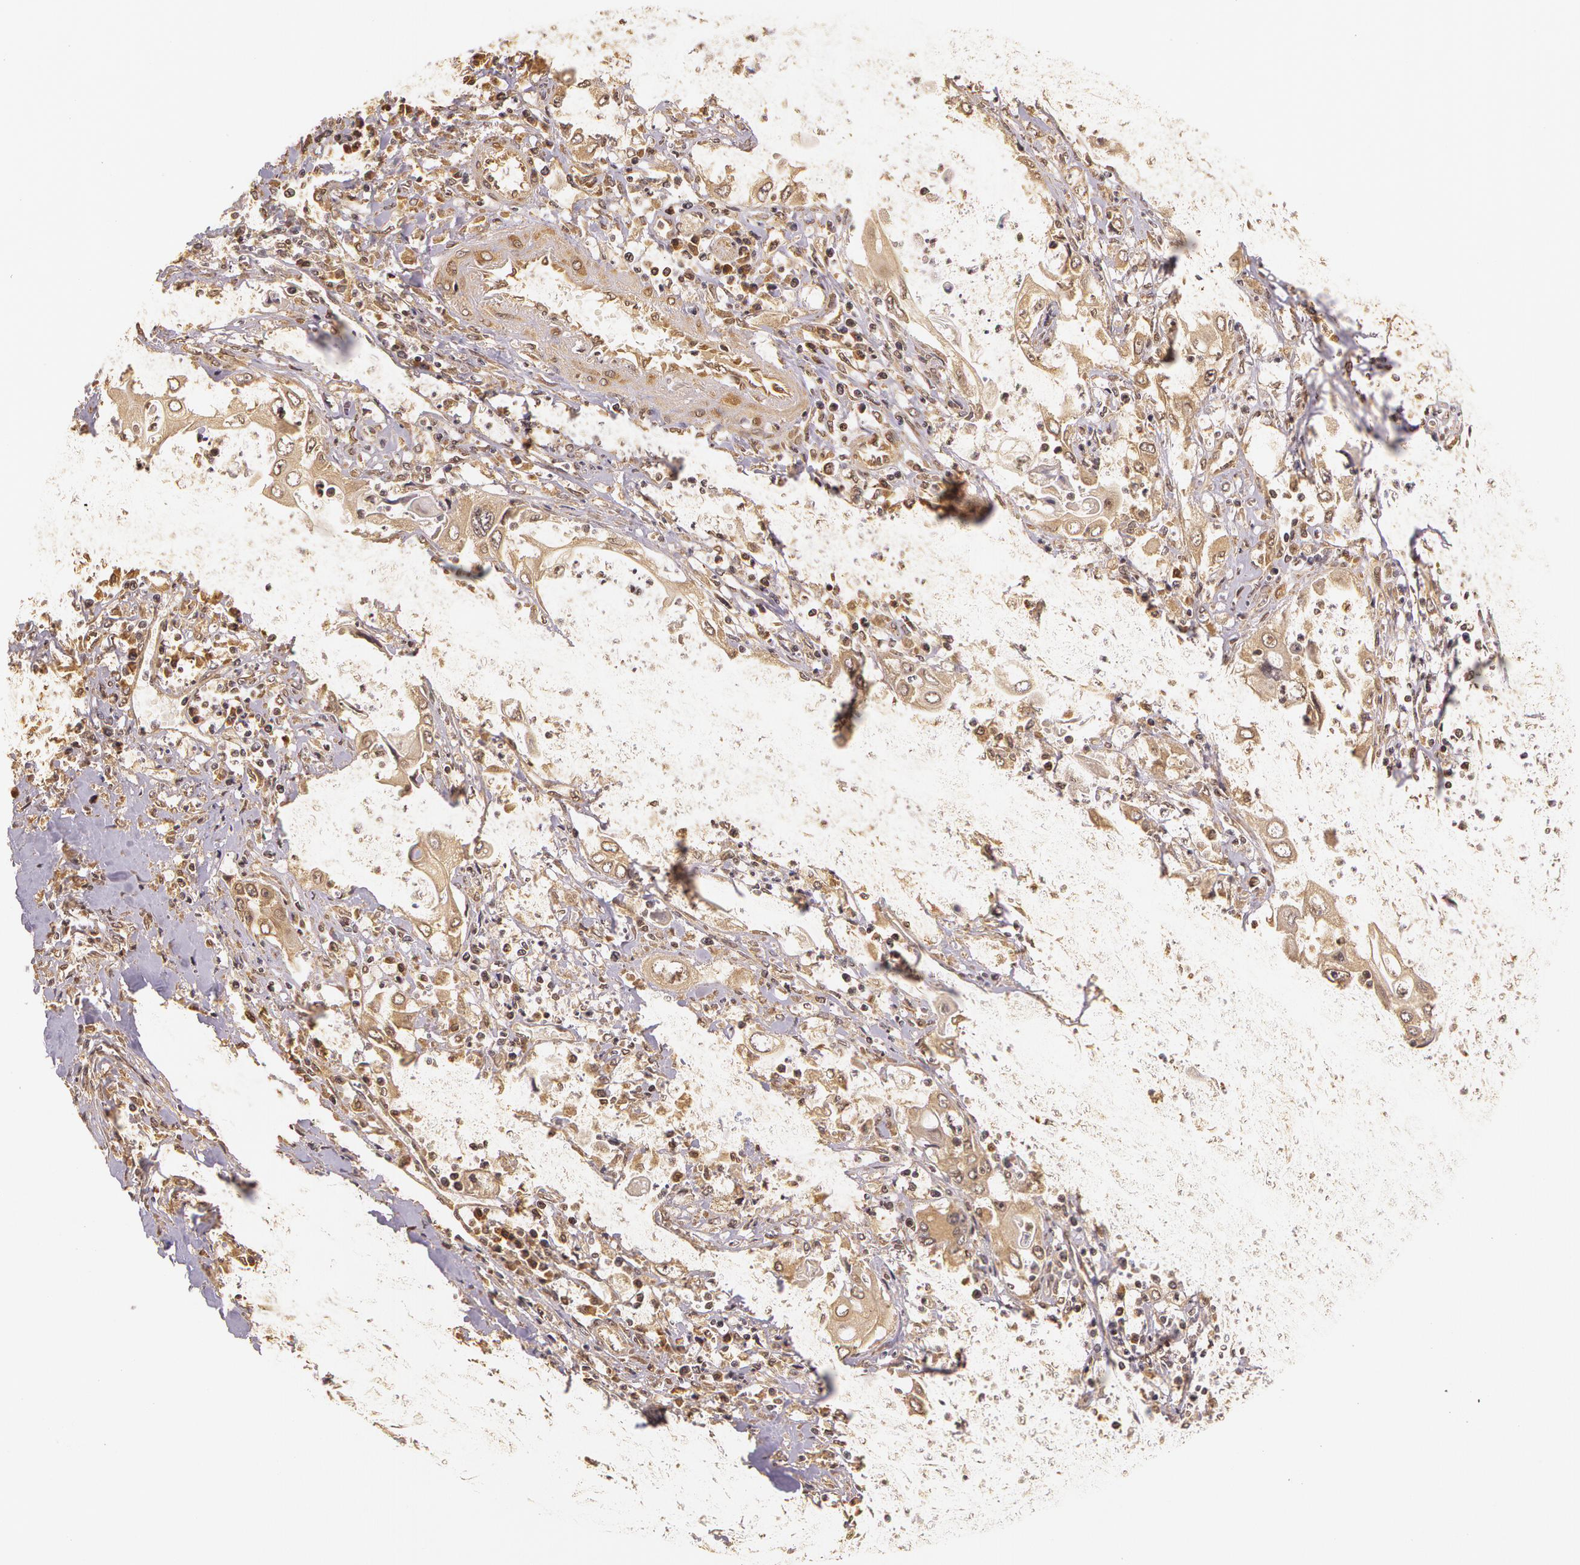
{"staining": {"intensity": "moderate", "quantity": ">75%", "location": "cytoplasmic/membranous"}, "tissue": "pancreatic cancer", "cell_type": "Tumor cells", "image_type": "cancer", "snomed": [{"axis": "morphology", "description": "Adenocarcinoma, NOS"}, {"axis": "topography", "description": "Pancreas"}], "caption": "Immunohistochemical staining of pancreatic adenocarcinoma reveals medium levels of moderate cytoplasmic/membranous staining in about >75% of tumor cells. The staining was performed using DAB (3,3'-diaminobenzidine), with brown indicating positive protein expression. Nuclei are stained blue with hematoxylin.", "gene": "ASCC2", "patient": {"sex": "male", "age": 70}}